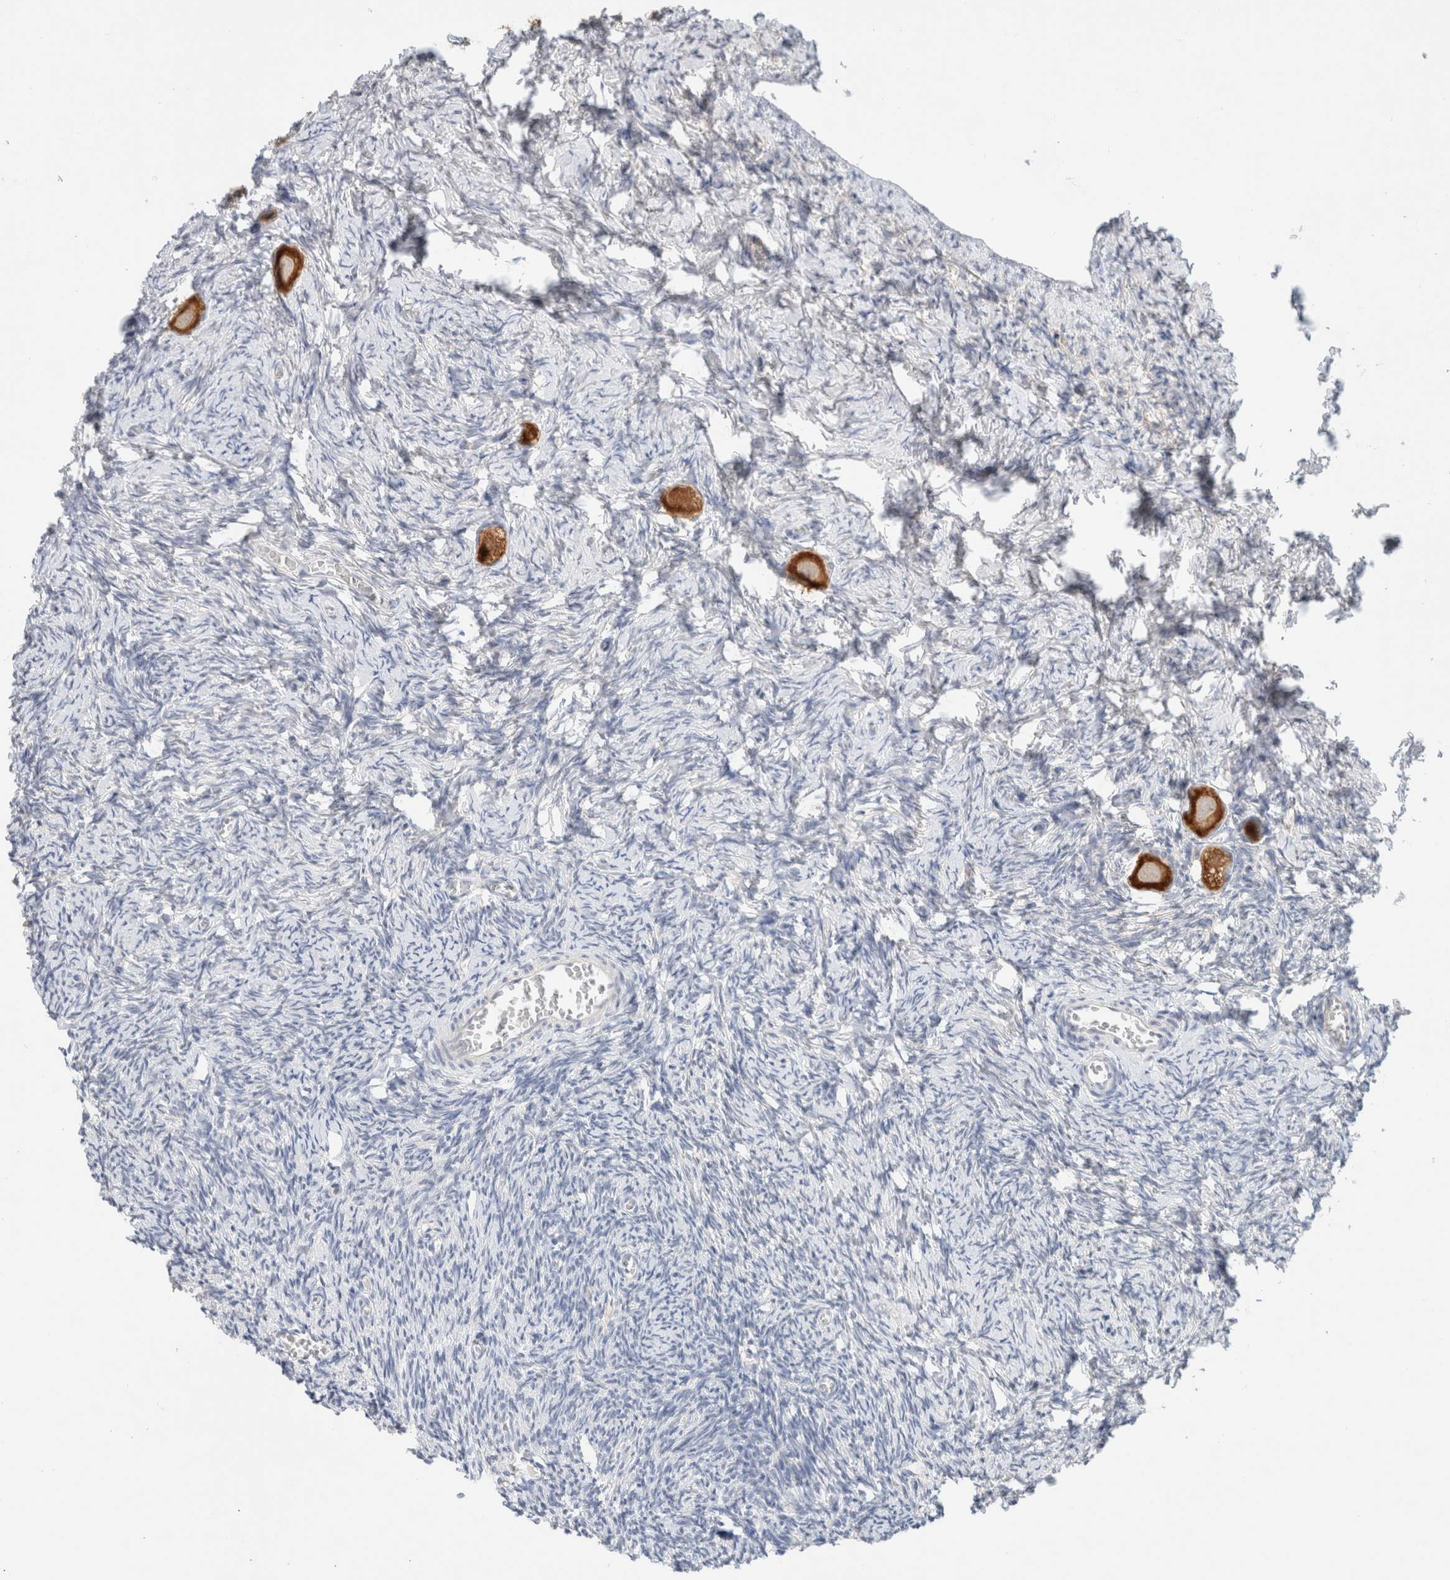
{"staining": {"intensity": "strong", "quantity": ">75%", "location": "cytoplasmic/membranous"}, "tissue": "ovary", "cell_type": "Follicle cells", "image_type": "normal", "snomed": [{"axis": "morphology", "description": "Normal tissue, NOS"}, {"axis": "topography", "description": "Ovary"}], "caption": "Benign ovary displays strong cytoplasmic/membranous staining in about >75% of follicle cells, visualized by immunohistochemistry. The staining was performed using DAB, with brown indicating positive protein expression. Nuclei are stained blue with hematoxylin.", "gene": "SDR16C5", "patient": {"sex": "female", "age": 27}}